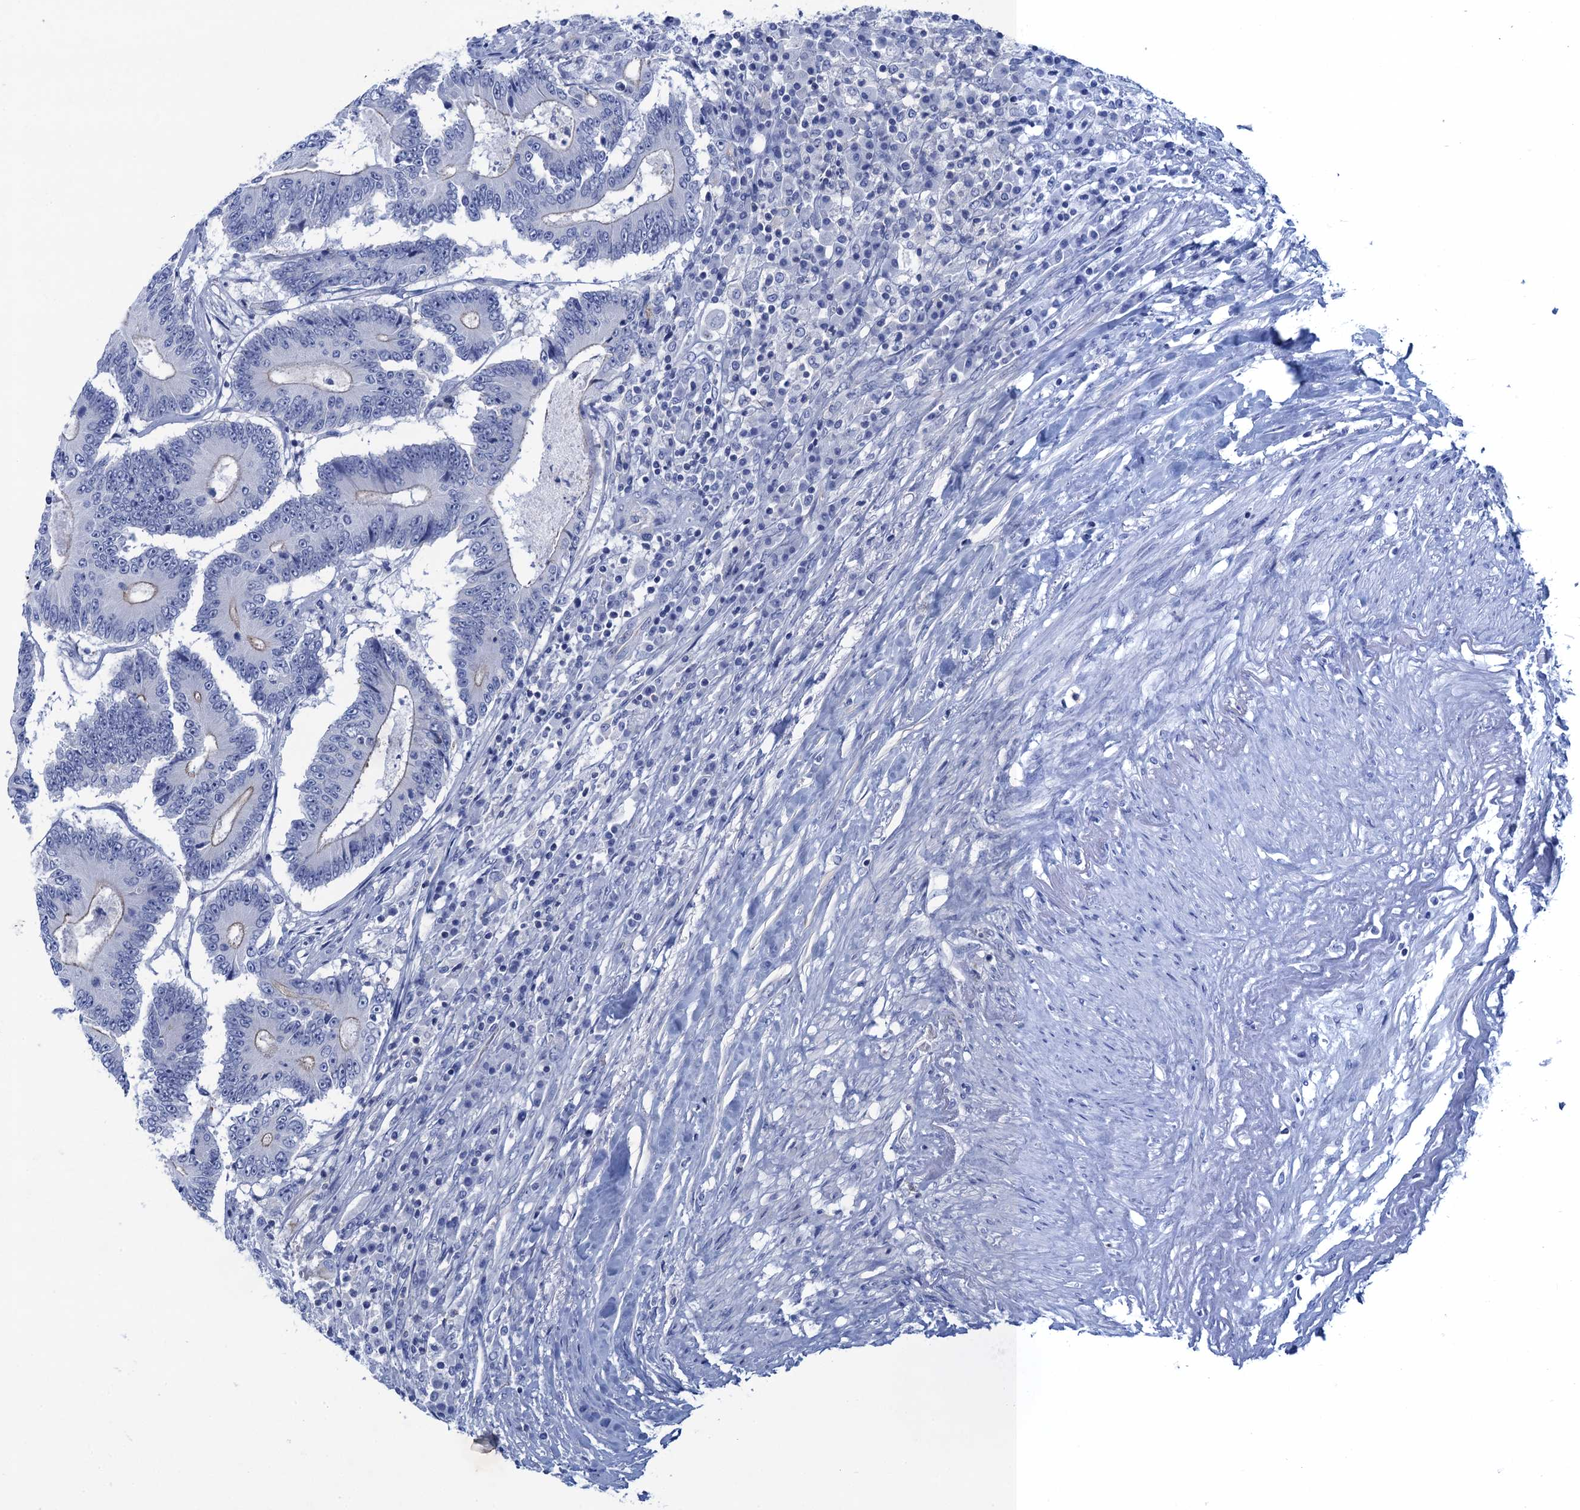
{"staining": {"intensity": "negative", "quantity": "none", "location": "none"}, "tissue": "colorectal cancer", "cell_type": "Tumor cells", "image_type": "cancer", "snomed": [{"axis": "morphology", "description": "Adenocarcinoma, NOS"}, {"axis": "topography", "description": "Colon"}], "caption": "High power microscopy micrograph of an immunohistochemistry histopathology image of colorectal adenocarcinoma, revealing no significant staining in tumor cells. Brightfield microscopy of immunohistochemistry stained with DAB (brown) and hematoxylin (blue), captured at high magnification.", "gene": "CALML5", "patient": {"sex": "male", "age": 83}}